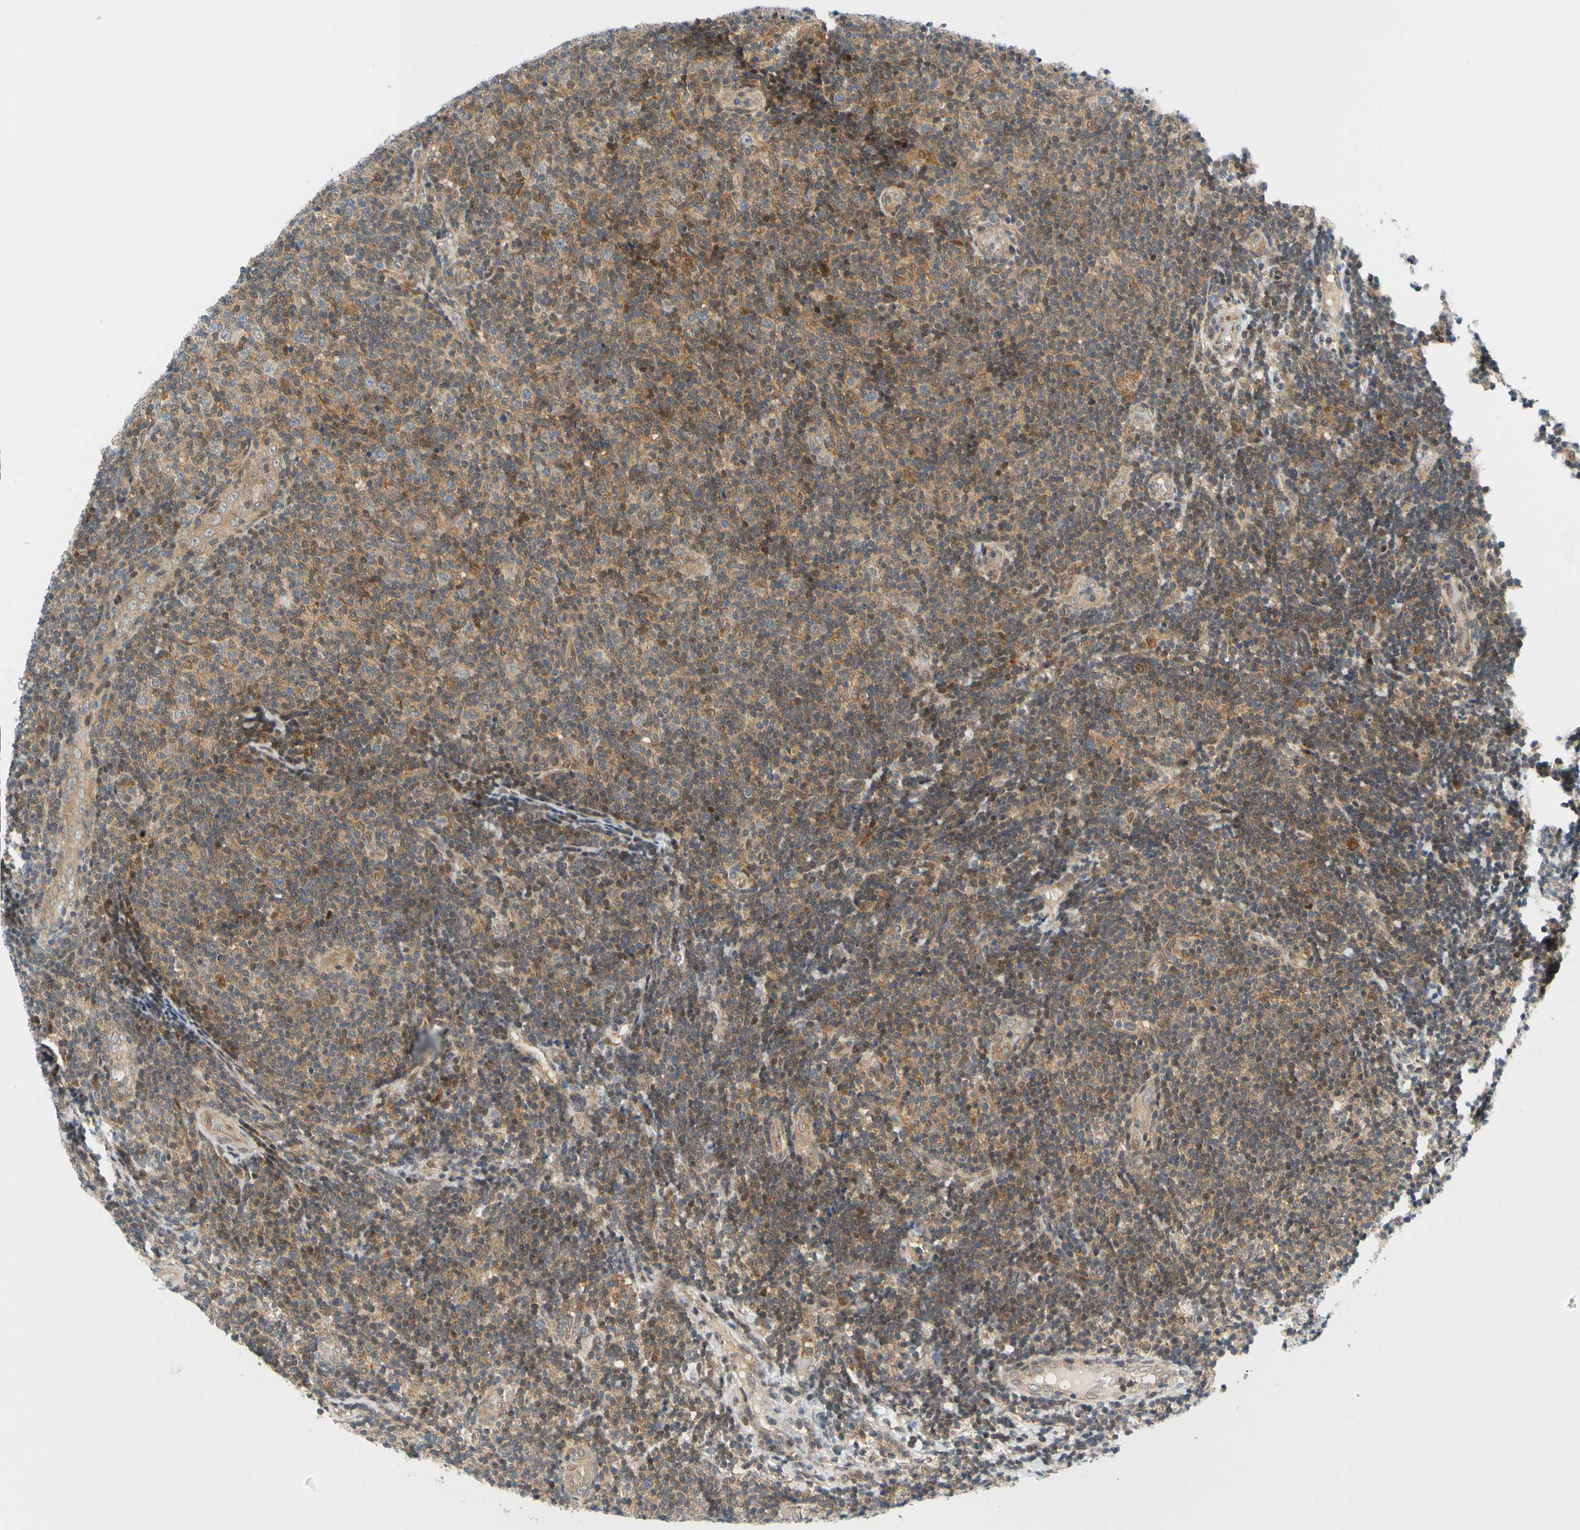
{"staining": {"intensity": "moderate", "quantity": ">75%", "location": "cytoplasmic/membranous"}, "tissue": "lymphoma", "cell_type": "Tumor cells", "image_type": "cancer", "snomed": [{"axis": "morphology", "description": "Malignant lymphoma, non-Hodgkin's type, Low grade"}, {"axis": "topography", "description": "Lymph node"}], "caption": "Immunohistochemical staining of human lymphoma demonstrates moderate cytoplasmic/membranous protein staining in about >75% of tumor cells.", "gene": "MAPK9", "patient": {"sex": "male", "age": 83}}